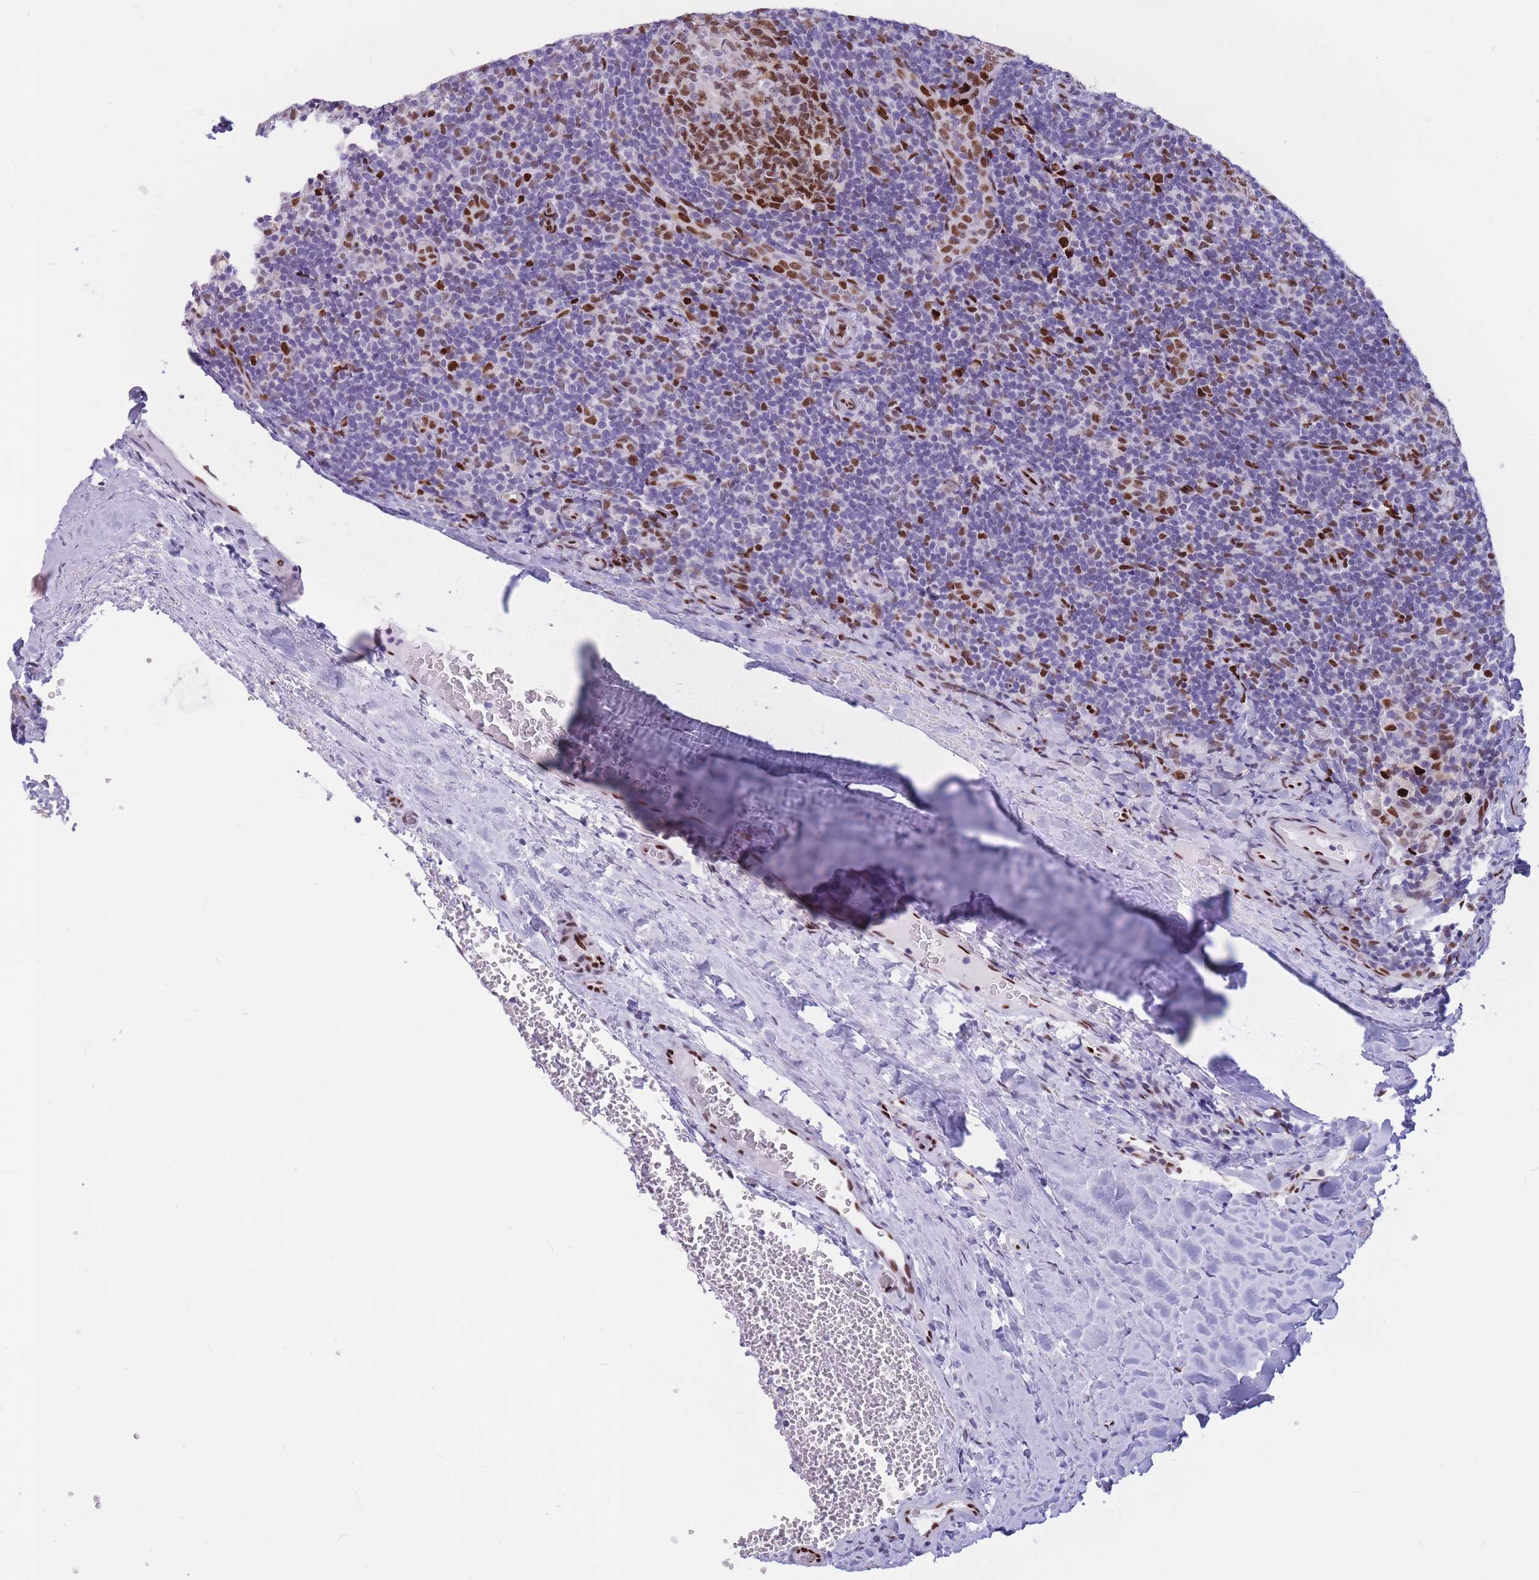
{"staining": {"intensity": "strong", "quantity": "25%-75%", "location": "nuclear"}, "tissue": "tonsil", "cell_type": "Germinal center cells", "image_type": "normal", "snomed": [{"axis": "morphology", "description": "Normal tissue, NOS"}, {"axis": "topography", "description": "Tonsil"}], "caption": "IHC image of benign tonsil: tonsil stained using immunohistochemistry (IHC) displays high levels of strong protein expression localized specifically in the nuclear of germinal center cells, appearing as a nuclear brown color.", "gene": "NASP", "patient": {"sex": "male", "age": 17}}